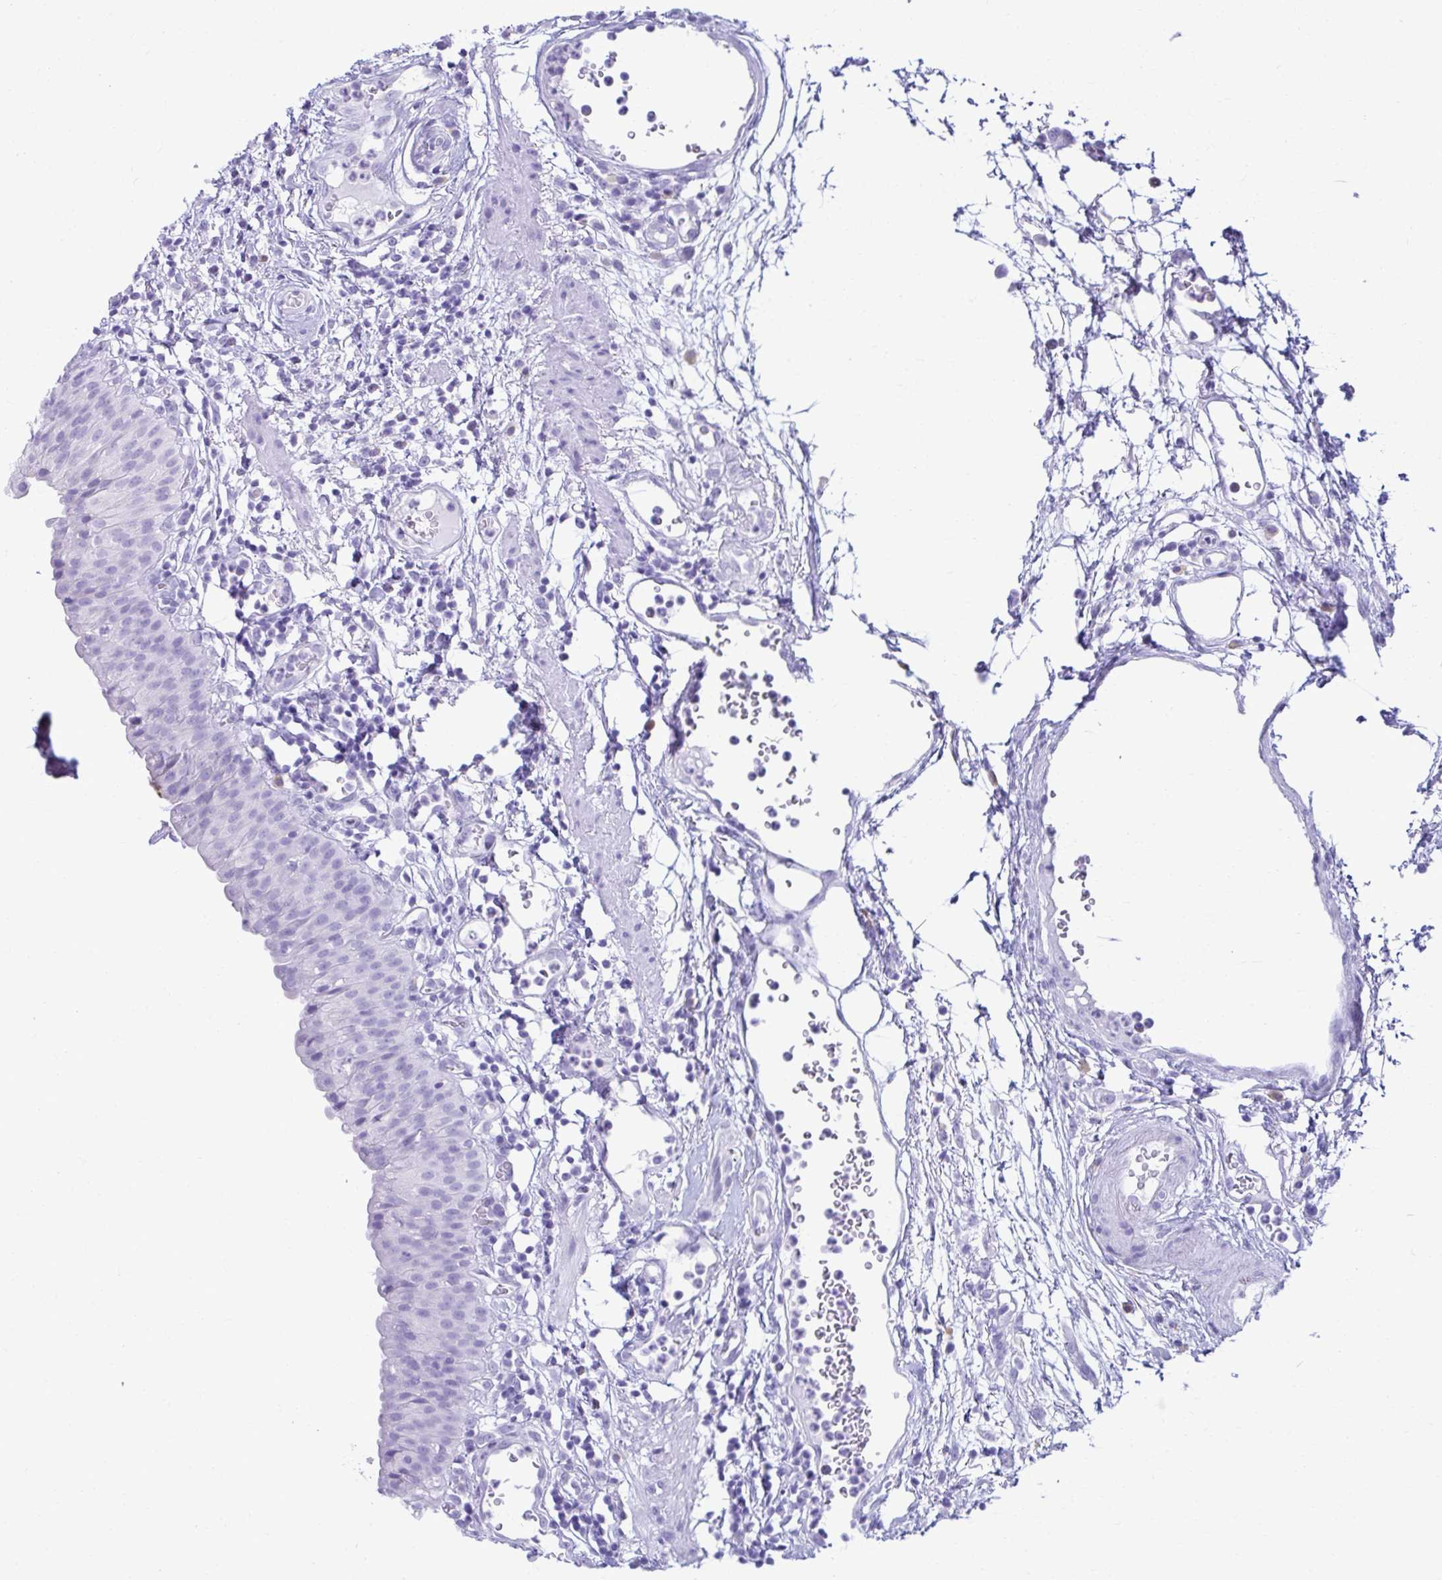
{"staining": {"intensity": "negative", "quantity": "none", "location": "none"}, "tissue": "urinary bladder", "cell_type": "Urothelial cells", "image_type": "normal", "snomed": [{"axis": "morphology", "description": "Normal tissue, NOS"}, {"axis": "morphology", "description": "Inflammation, NOS"}, {"axis": "topography", "description": "Urinary bladder"}], "caption": "Protein analysis of normal urinary bladder reveals no significant staining in urothelial cells.", "gene": "ATP4B", "patient": {"sex": "male", "age": 57}}